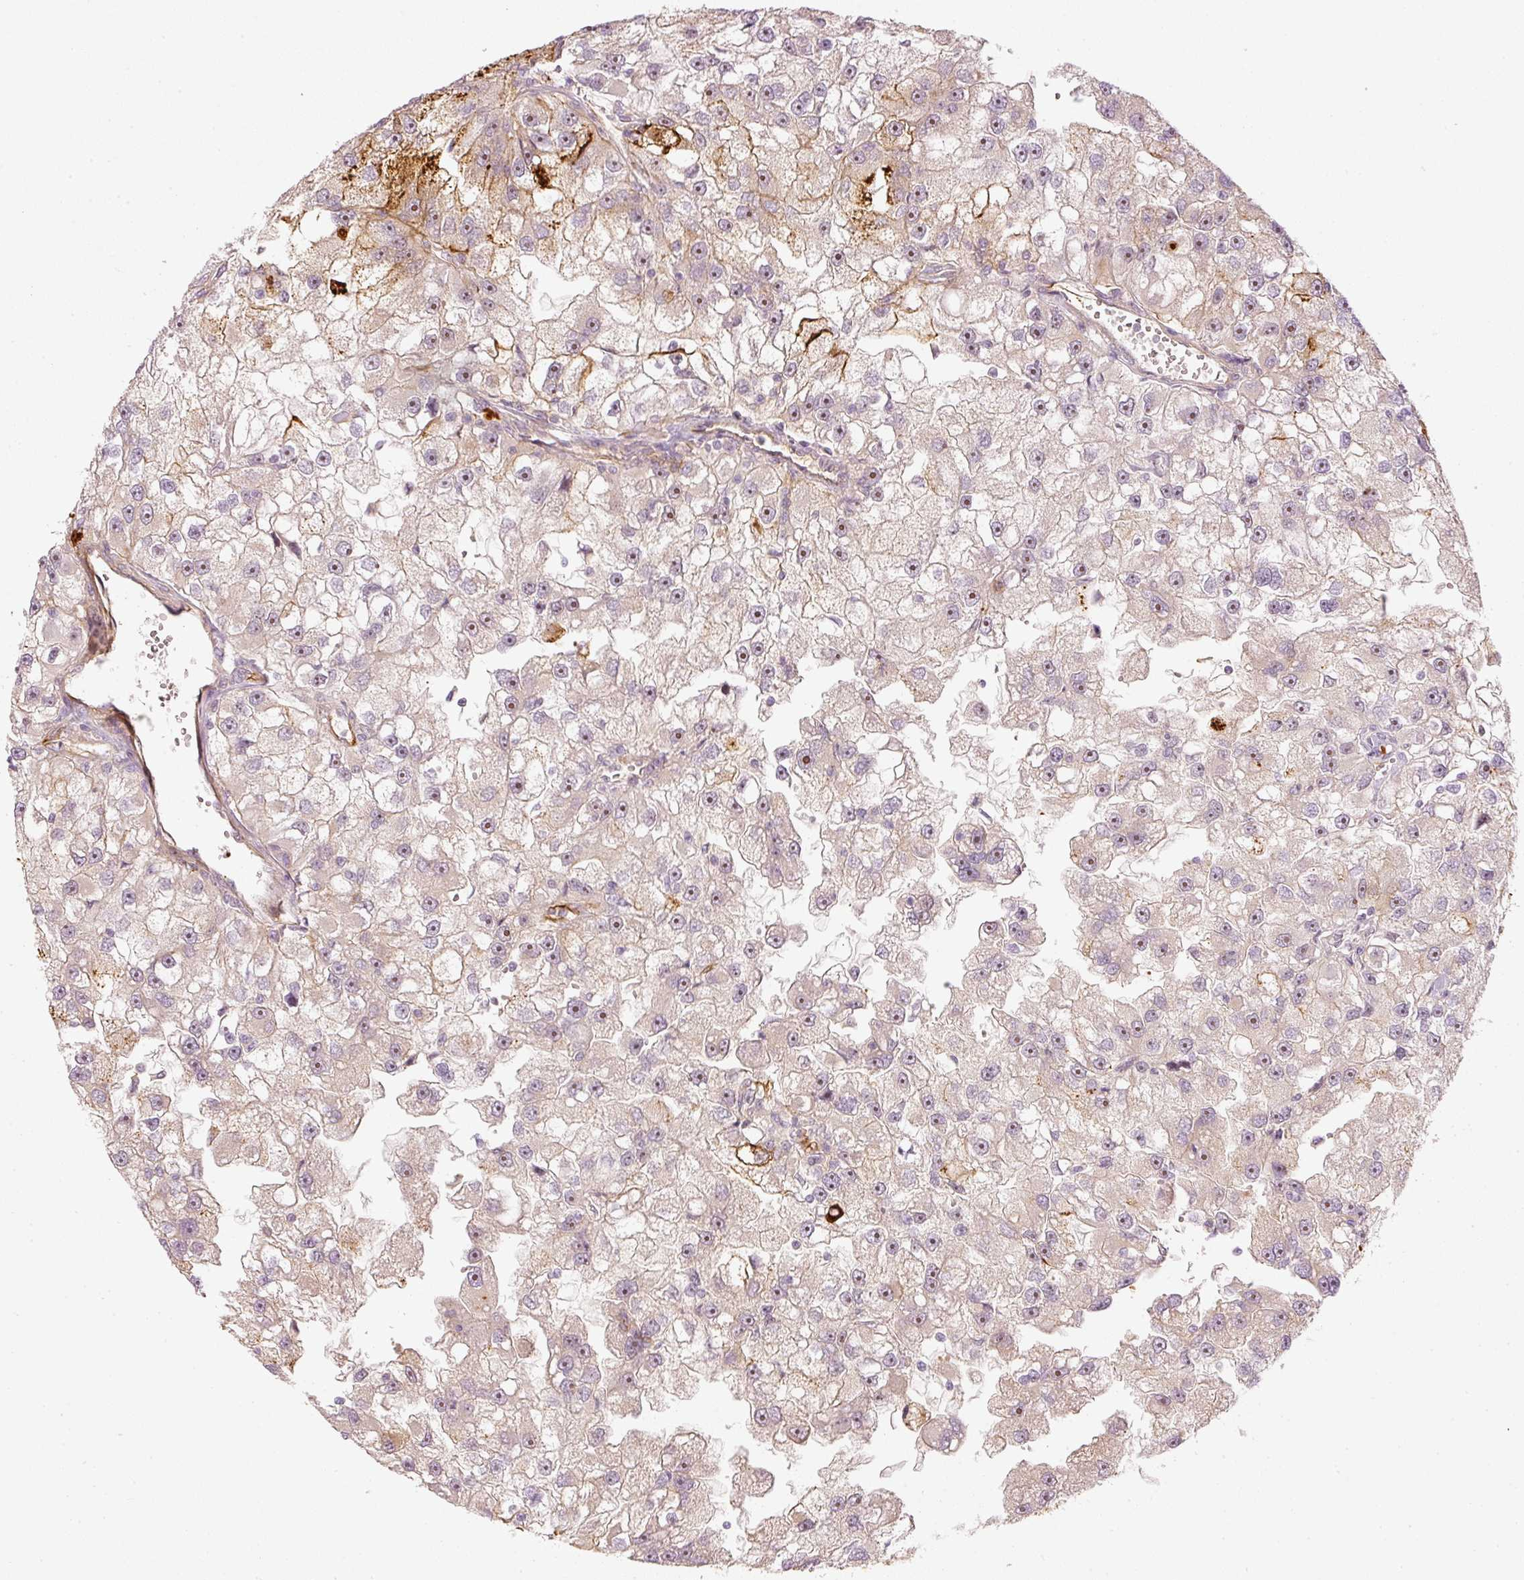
{"staining": {"intensity": "moderate", "quantity": "<25%", "location": "cytoplasmic/membranous"}, "tissue": "renal cancer", "cell_type": "Tumor cells", "image_type": "cancer", "snomed": [{"axis": "morphology", "description": "Adenocarcinoma, NOS"}, {"axis": "topography", "description": "Kidney"}], "caption": "Immunohistochemistry (IHC) micrograph of human adenocarcinoma (renal) stained for a protein (brown), which shows low levels of moderate cytoplasmic/membranous expression in approximately <25% of tumor cells.", "gene": "VCAM1", "patient": {"sex": "male", "age": 63}}